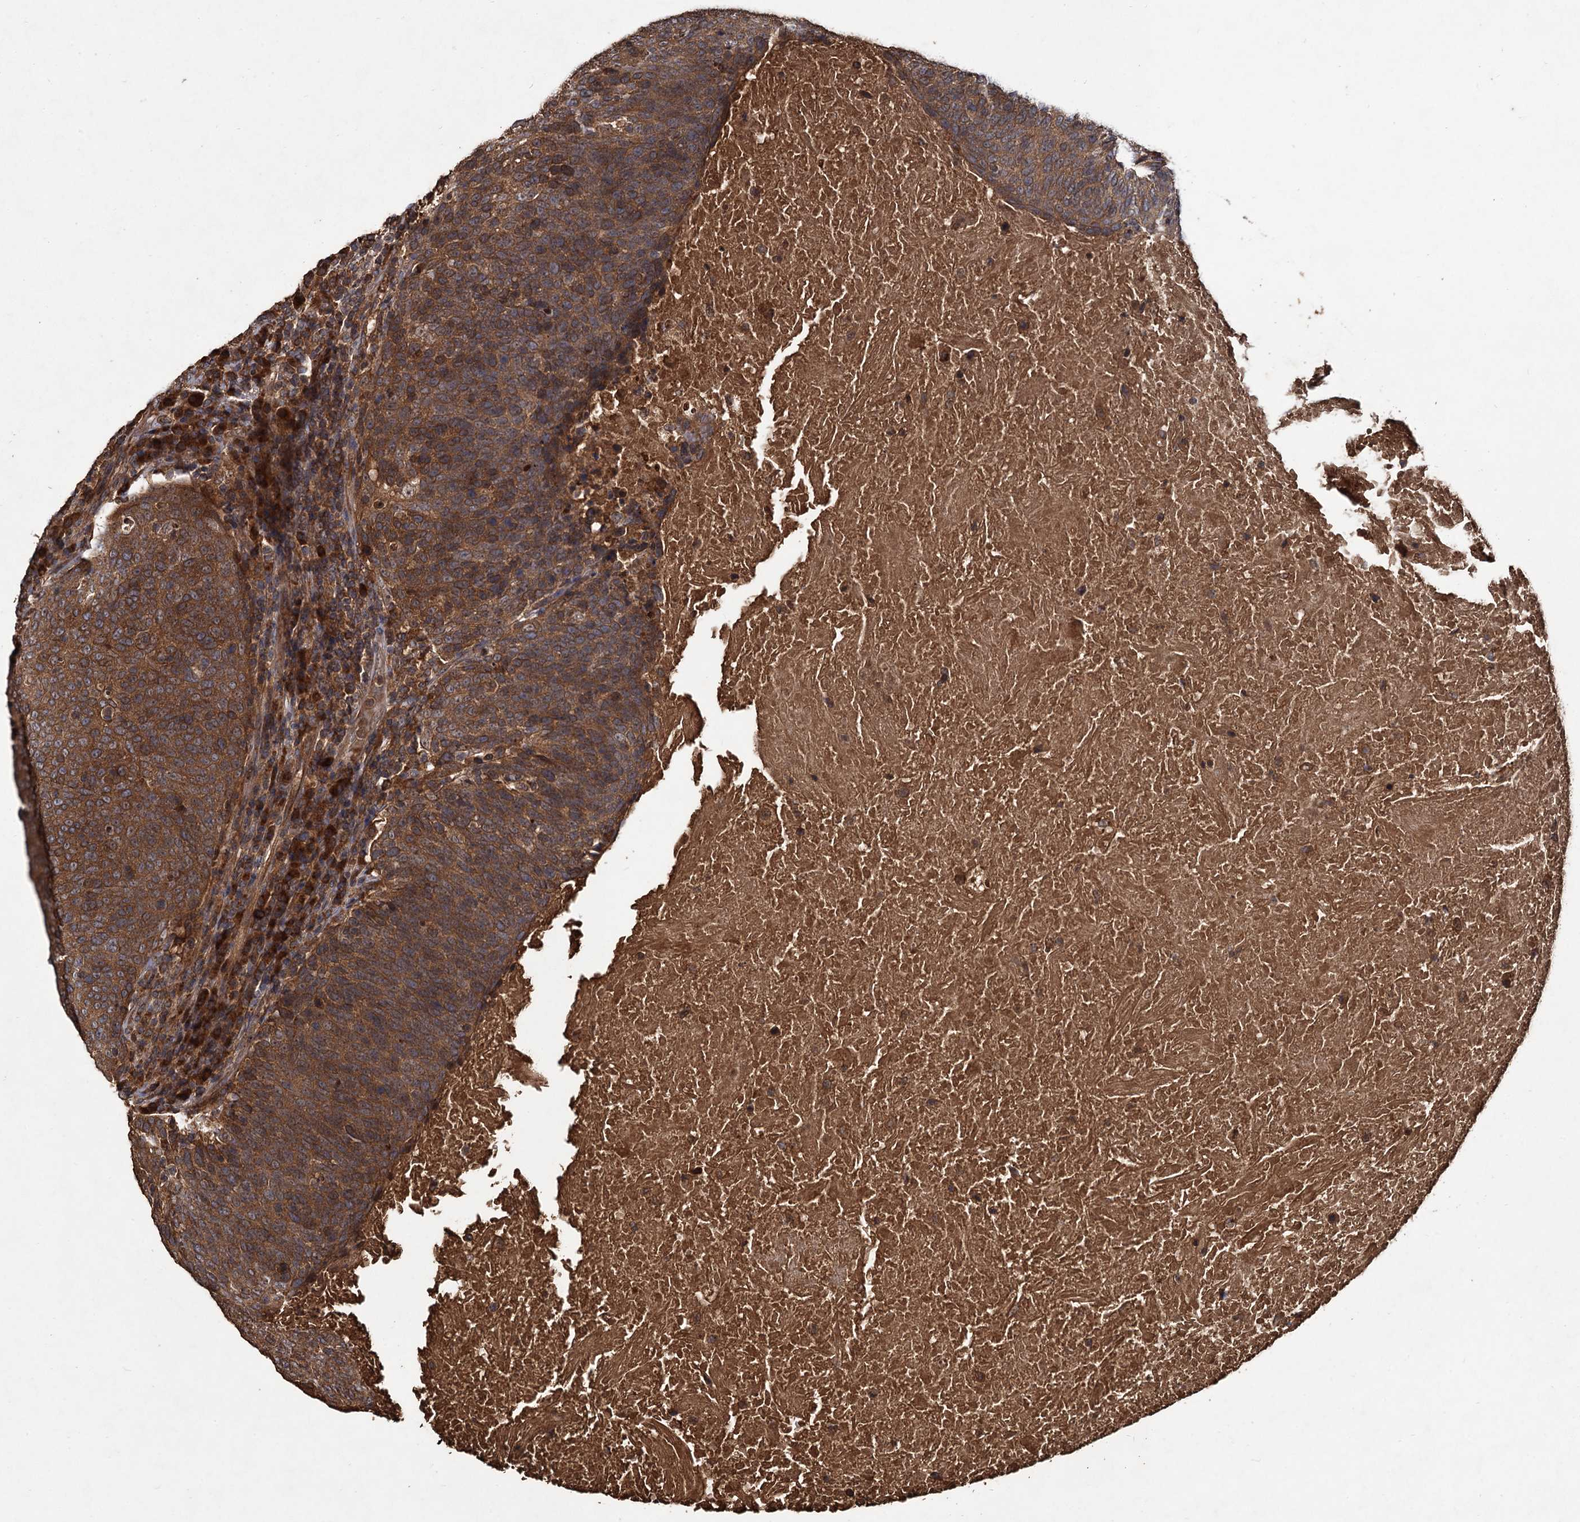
{"staining": {"intensity": "strong", "quantity": ">75%", "location": "cytoplasmic/membranous"}, "tissue": "head and neck cancer", "cell_type": "Tumor cells", "image_type": "cancer", "snomed": [{"axis": "morphology", "description": "Squamous cell carcinoma, NOS"}, {"axis": "morphology", "description": "Squamous cell carcinoma, metastatic, NOS"}, {"axis": "topography", "description": "Lymph node"}, {"axis": "topography", "description": "Head-Neck"}], "caption": "Immunohistochemistry micrograph of neoplastic tissue: human head and neck cancer (squamous cell carcinoma) stained using immunohistochemistry reveals high levels of strong protein expression localized specifically in the cytoplasmic/membranous of tumor cells, appearing as a cytoplasmic/membranous brown color.", "gene": "GCLC", "patient": {"sex": "male", "age": 62}}